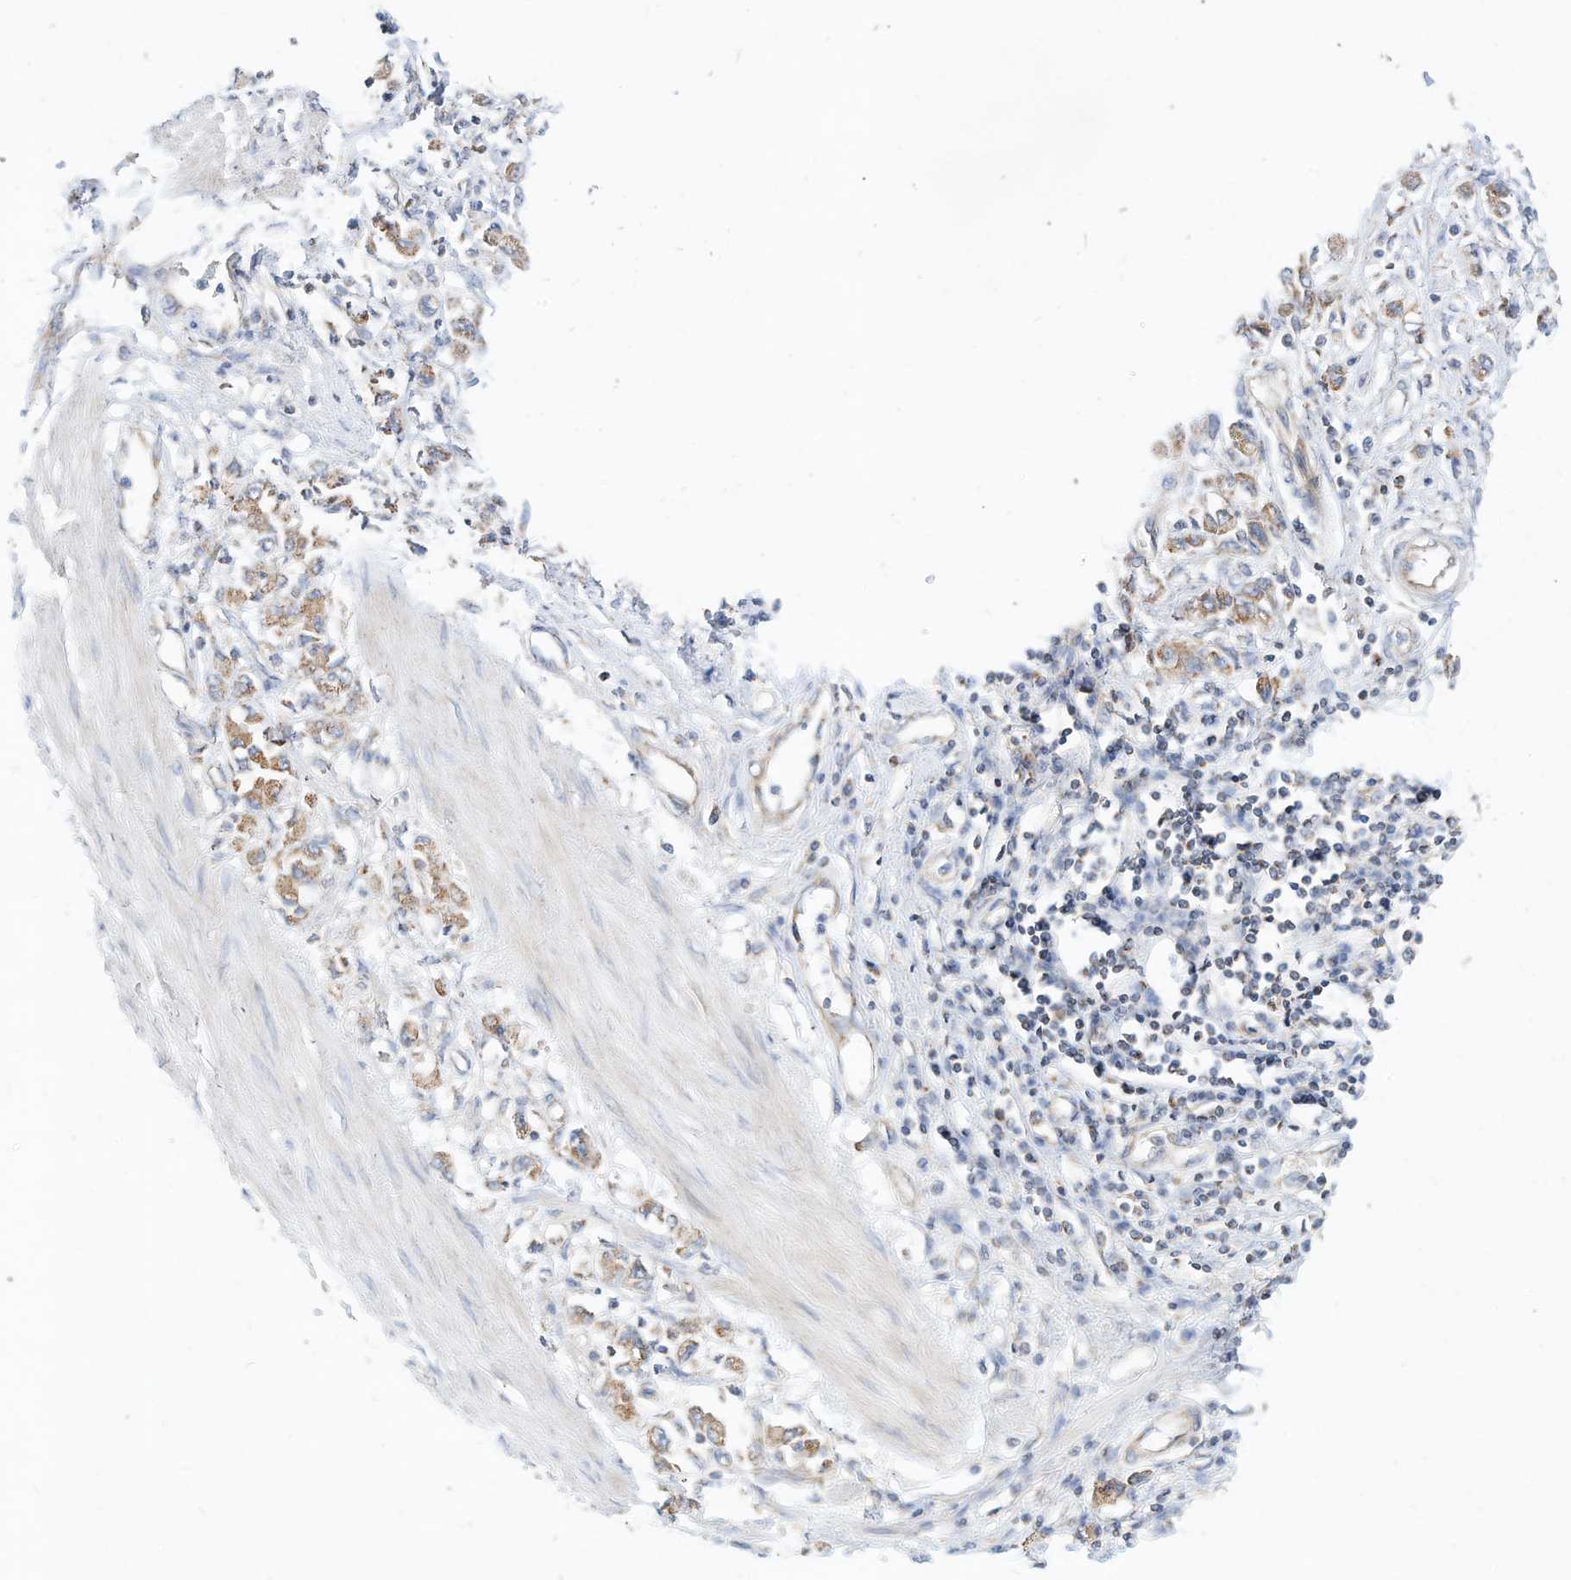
{"staining": {"intensity": "moderate", "quantity": ">75%", "location": "cytoplasmic/membranous"}, "tissue": "stomach cancer", "cell_type": "Tumor cells", "image_type": "cancer", "snomed": [{"axis": "morphology", "description": "Adenocarcinoma, NOS"}, {"axis": "topography", "description": "Stomach"}], "caption": "Immunohistochemistry image of human stomach adenocarcinoma stained for a protein (brown), which demonstrates medium levels of moderate cytoplasmic/membranous expression in about >75% of tumor cells.", "gene": "RHOH", "patient": {"sex": "female", "age": 76}}